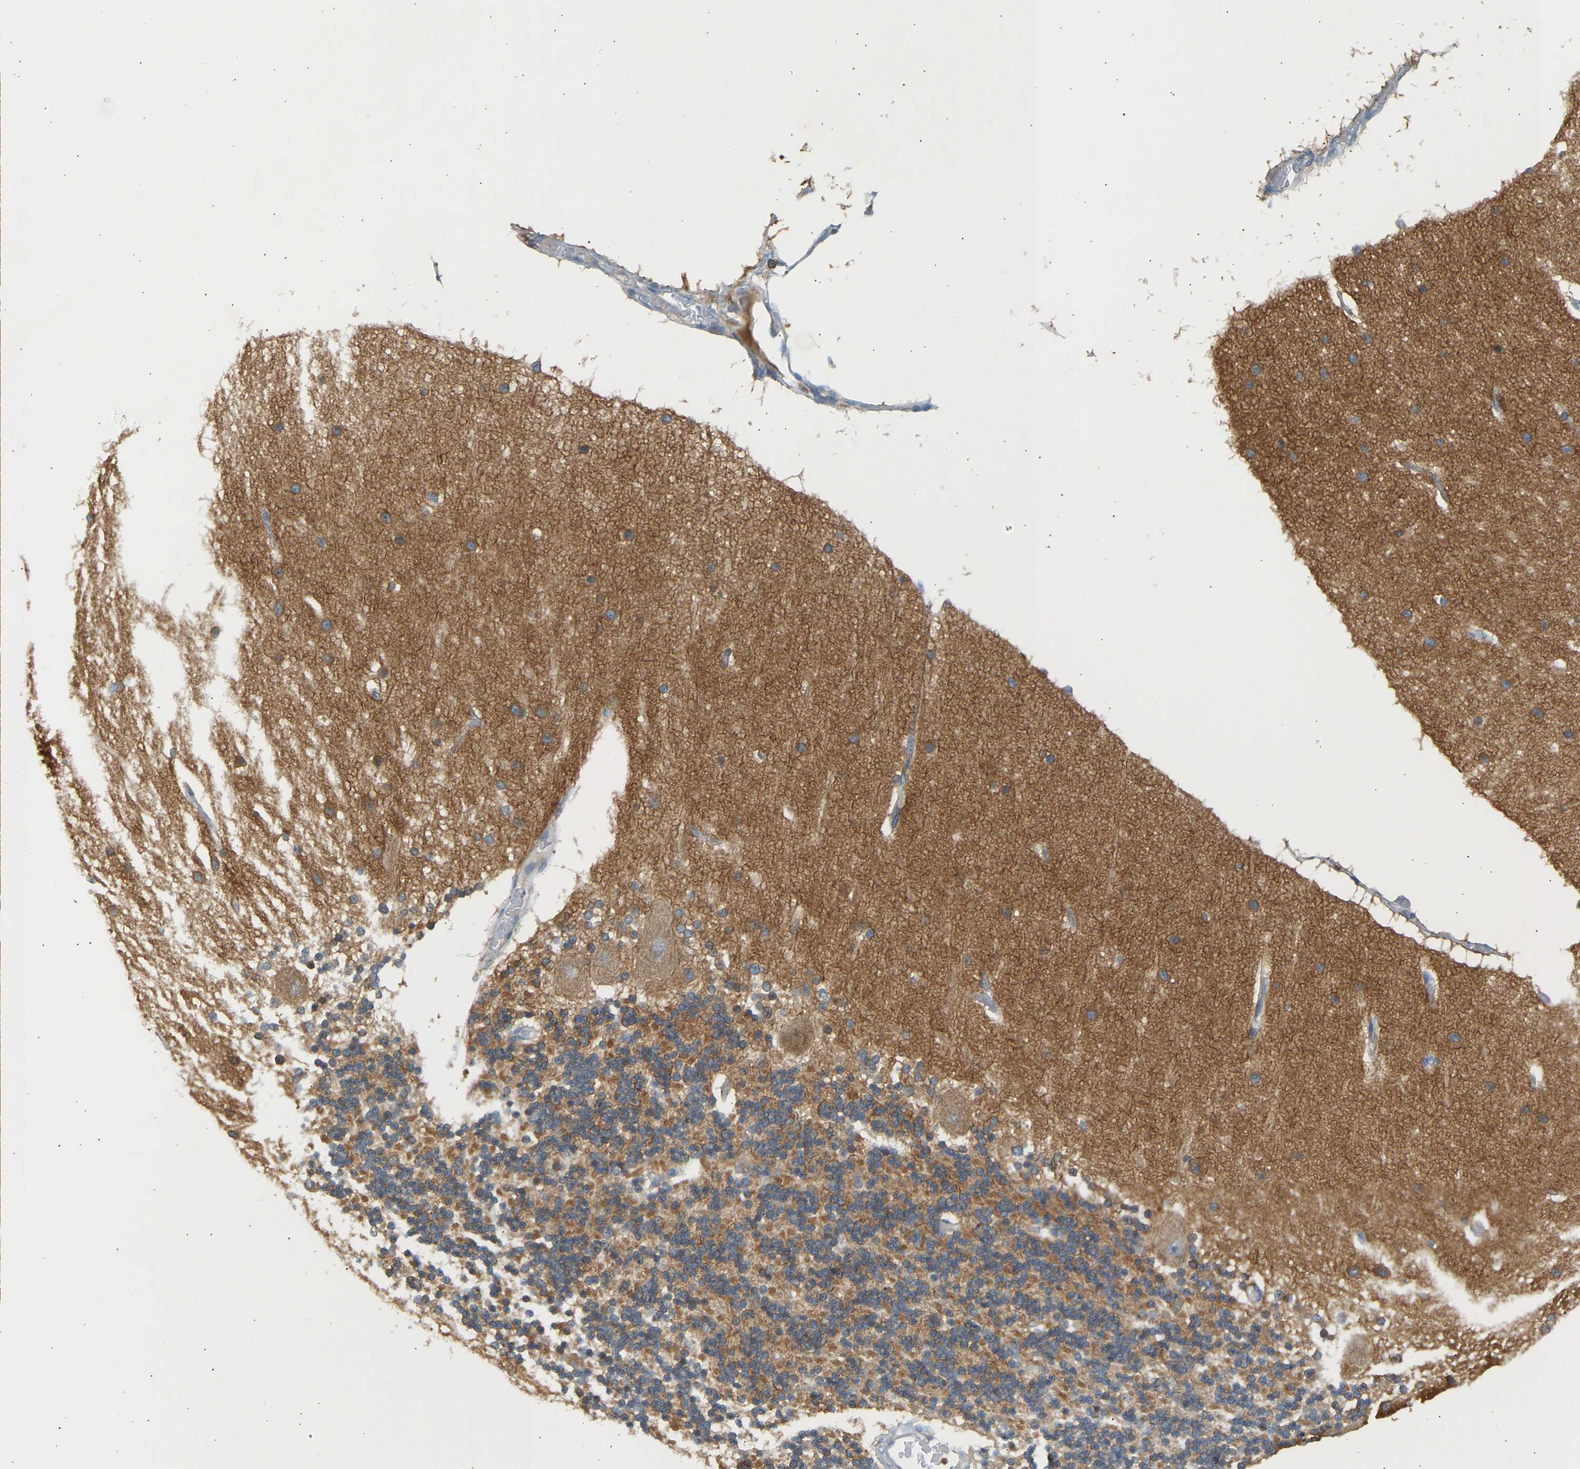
{"staining": {"intensity": "moderate", "quantity": ">75%", "location": "cytoplasmic/membranous"}, "tissue": "cerebellum", "cell_type": "Cells in granular layer", "image_type": "normal", "snomed": [{"axis": "morphology", "description": "Normal tissue, NOS"}, {"axis": "topography", "description": "Cerebellum"}], "caption": "This is a photomicrograph of IHC staining of unremarkable cerebellum, which shows moderate staining in the cytoplasmic/membranous of cells in granular layer.", "gene": "FNBP1", "patient": {"sex": "female", "age": 54}}